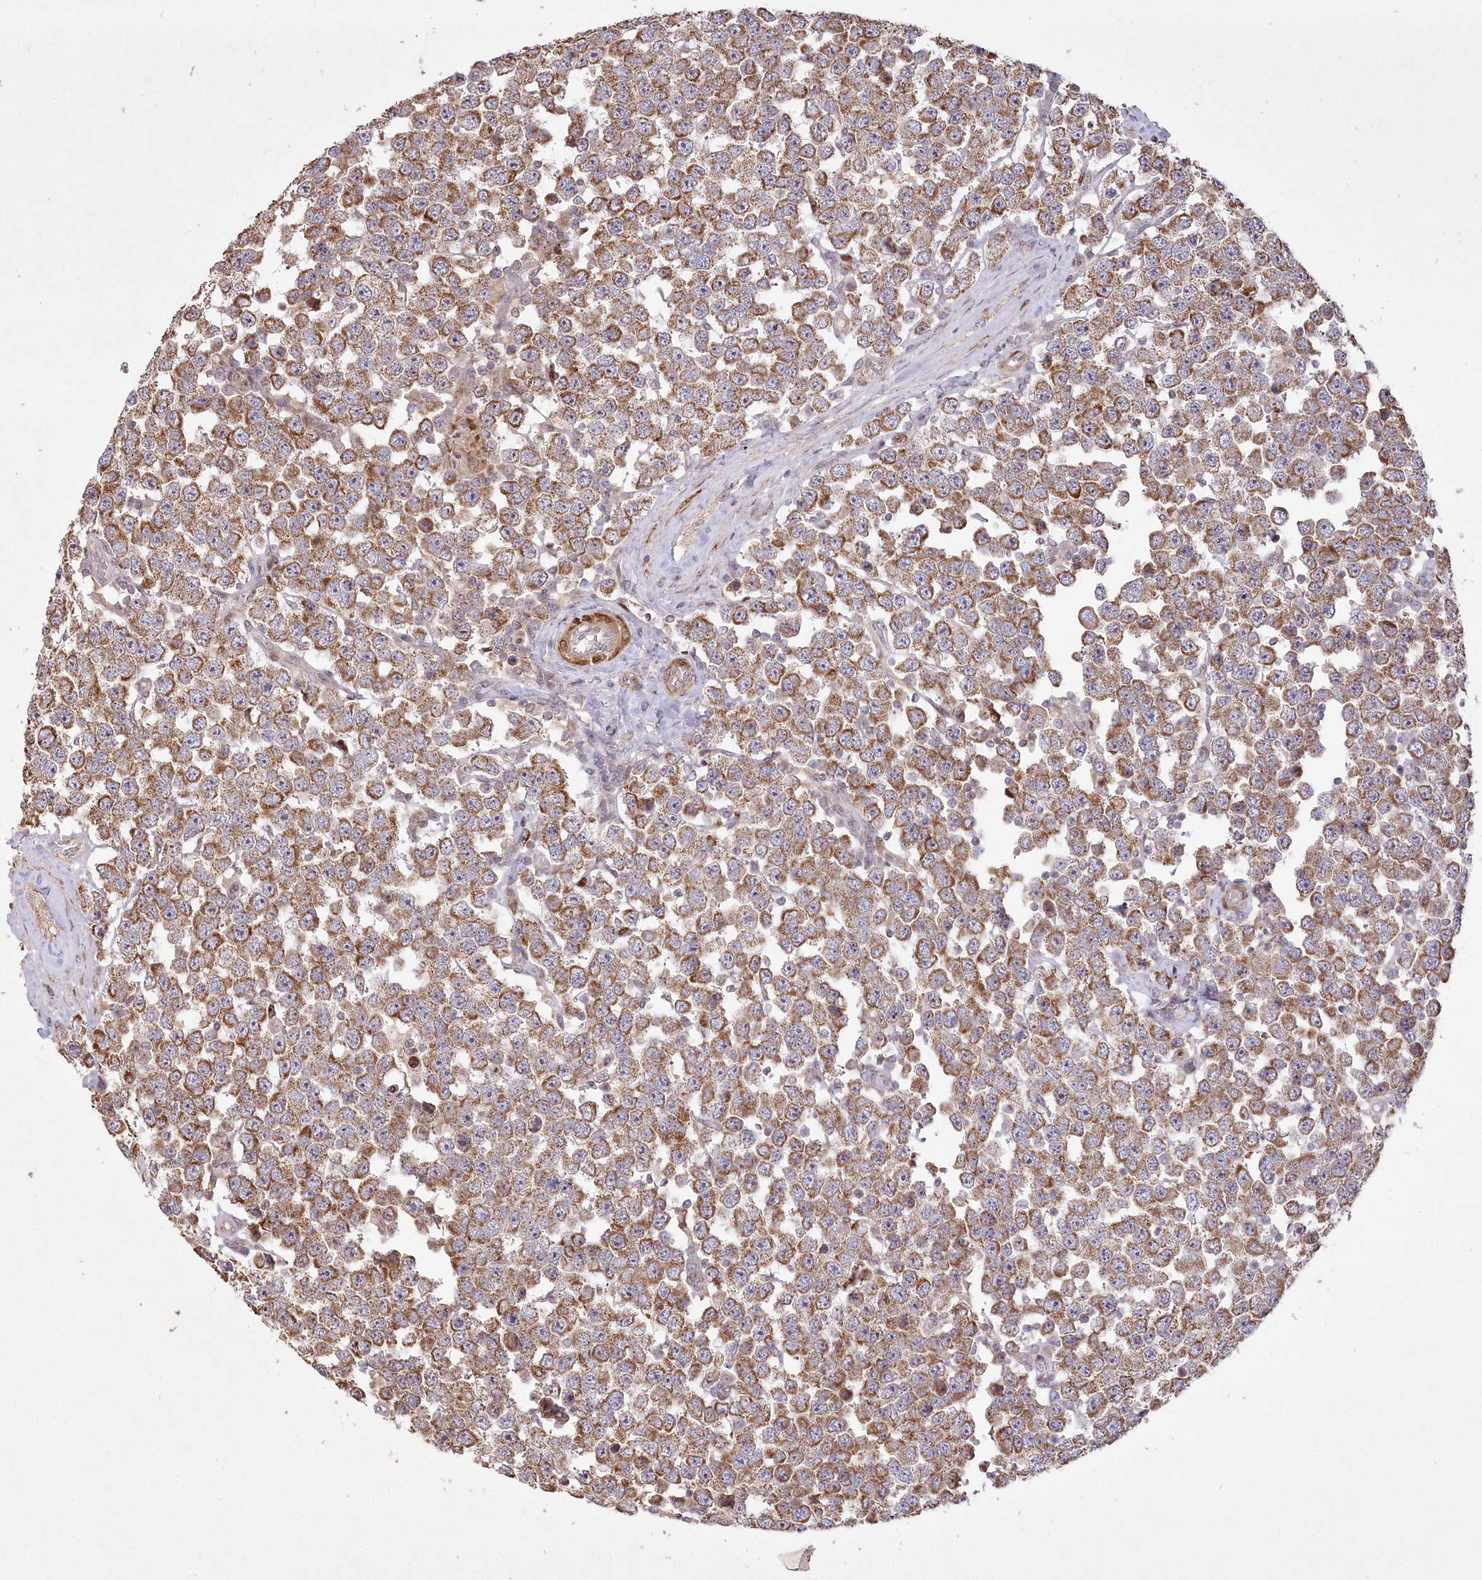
{"staining": {"intensity": "moderate", "quantity": ">75%", "location": "cytoplasmic/membranous"}, "tissue": "testis cancer", "cell_type": "Tumor cells", "image_type": "cancer", "snomed": [{"axis": "morphology", "description": "Seminoma, NOS"}, {"axis": "topography", "description": "Testis"}], "caption": "The immunohistochemical stain labels moderate cytoplasmic/membranous staining in tumor cells of testis seminoma tissue.", "gene": "PSTK", "patient": {"sex": "male", "age": 28}}